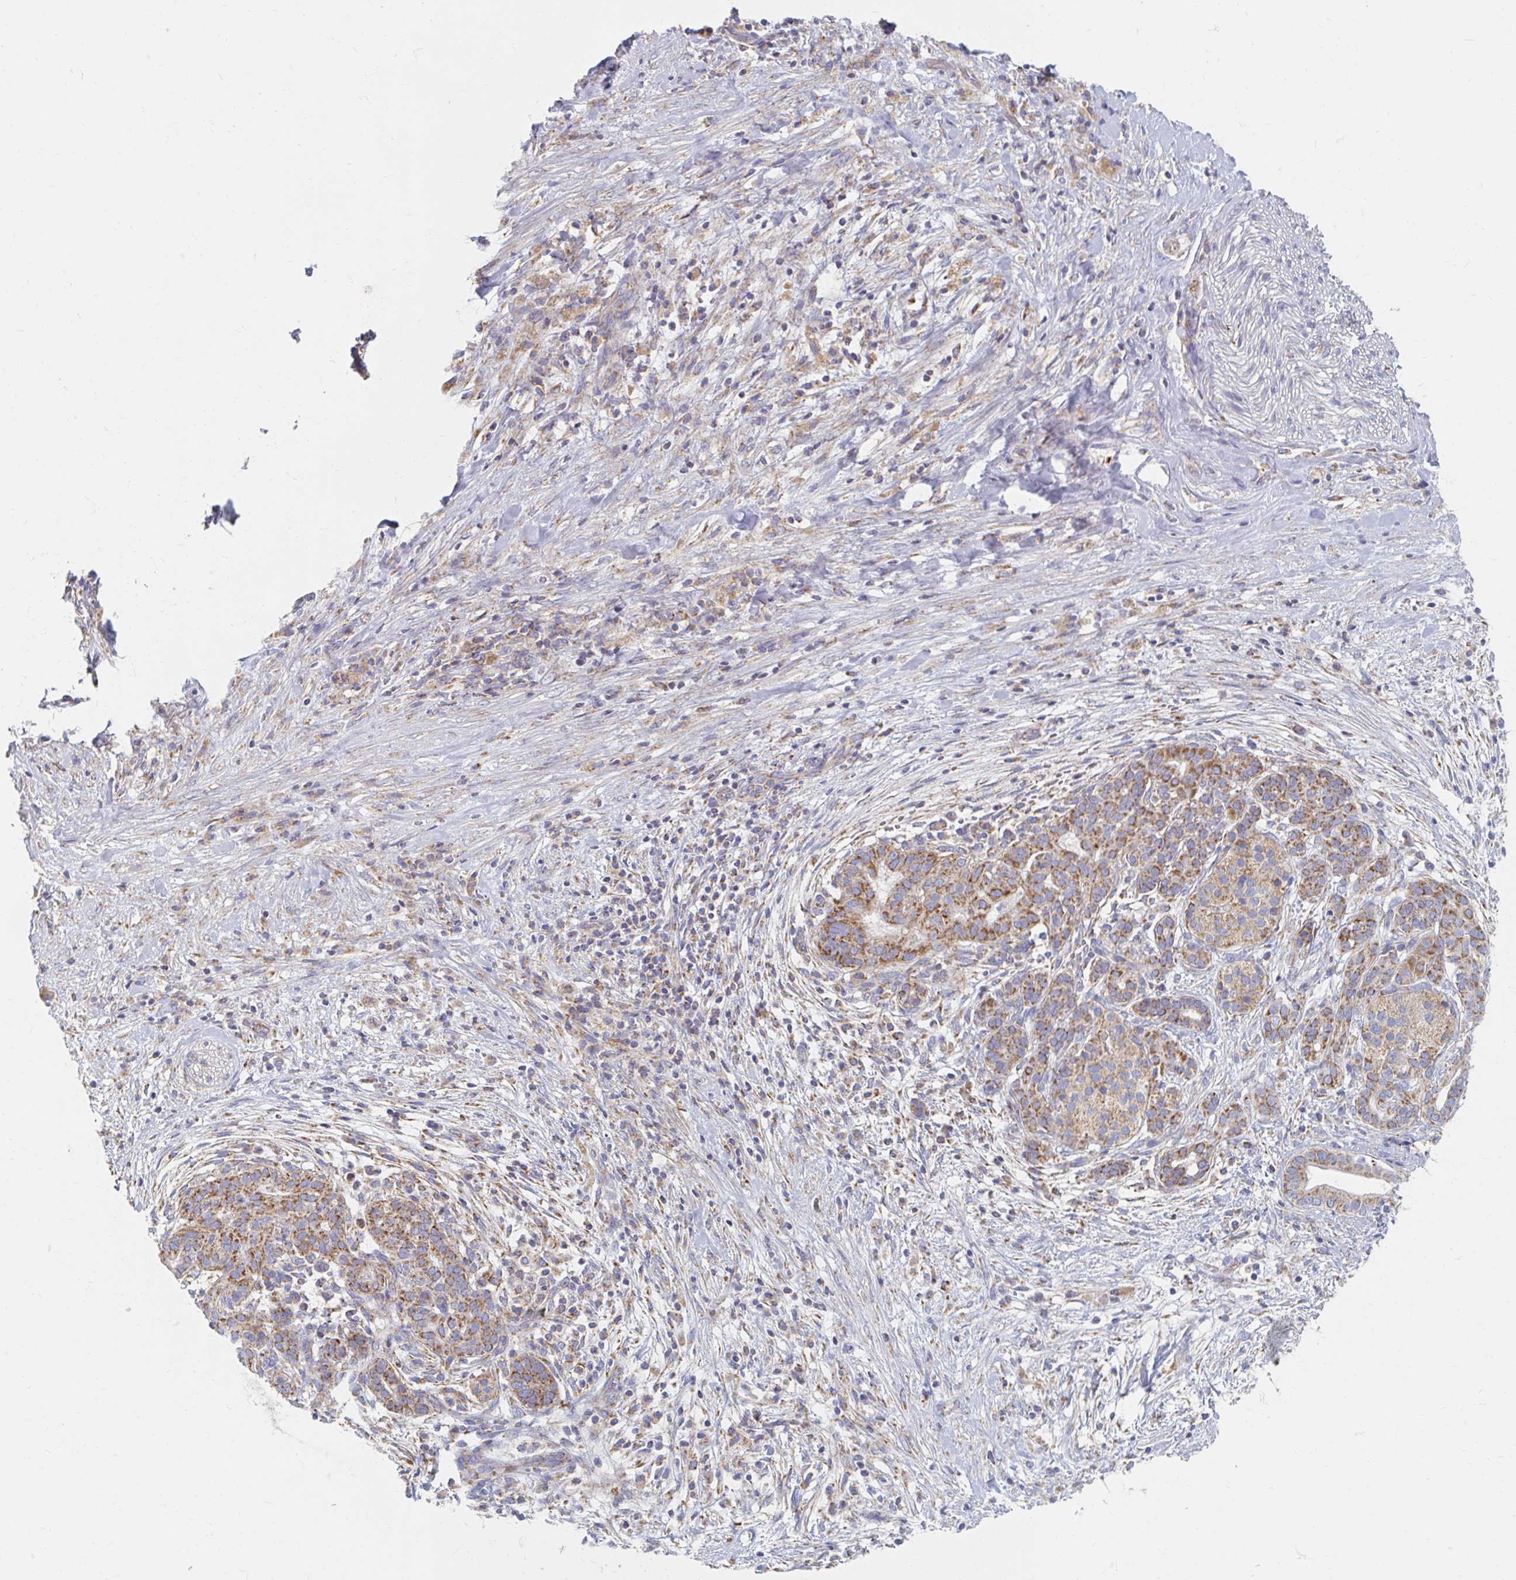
{"staining": {"intensity": "moderate", "quantity": ">75%", "location": "cytoplasmic/membranous"}, "tissue": "pancreatic cancer", "cell_type": "Tumor cells", "image_type": "cancer", "snomed": [{"axis": "morphology", "description": "Adenocarcinoma, NOS"}, {"axis": "topography", "description": "Pancreas"}], "caption": "IHC image of neoplastic tissue: human pancreatic cancer (adenocarcinoma) stained using IHC shows medium levels of moderate protein expression localized specifically in the cytoplasmic/membranous of tumor cells, appearing as a cytoplasmic/membranous brown color.", "gene": "MAVS", "patient": {"sex": "male", "age": 44}}